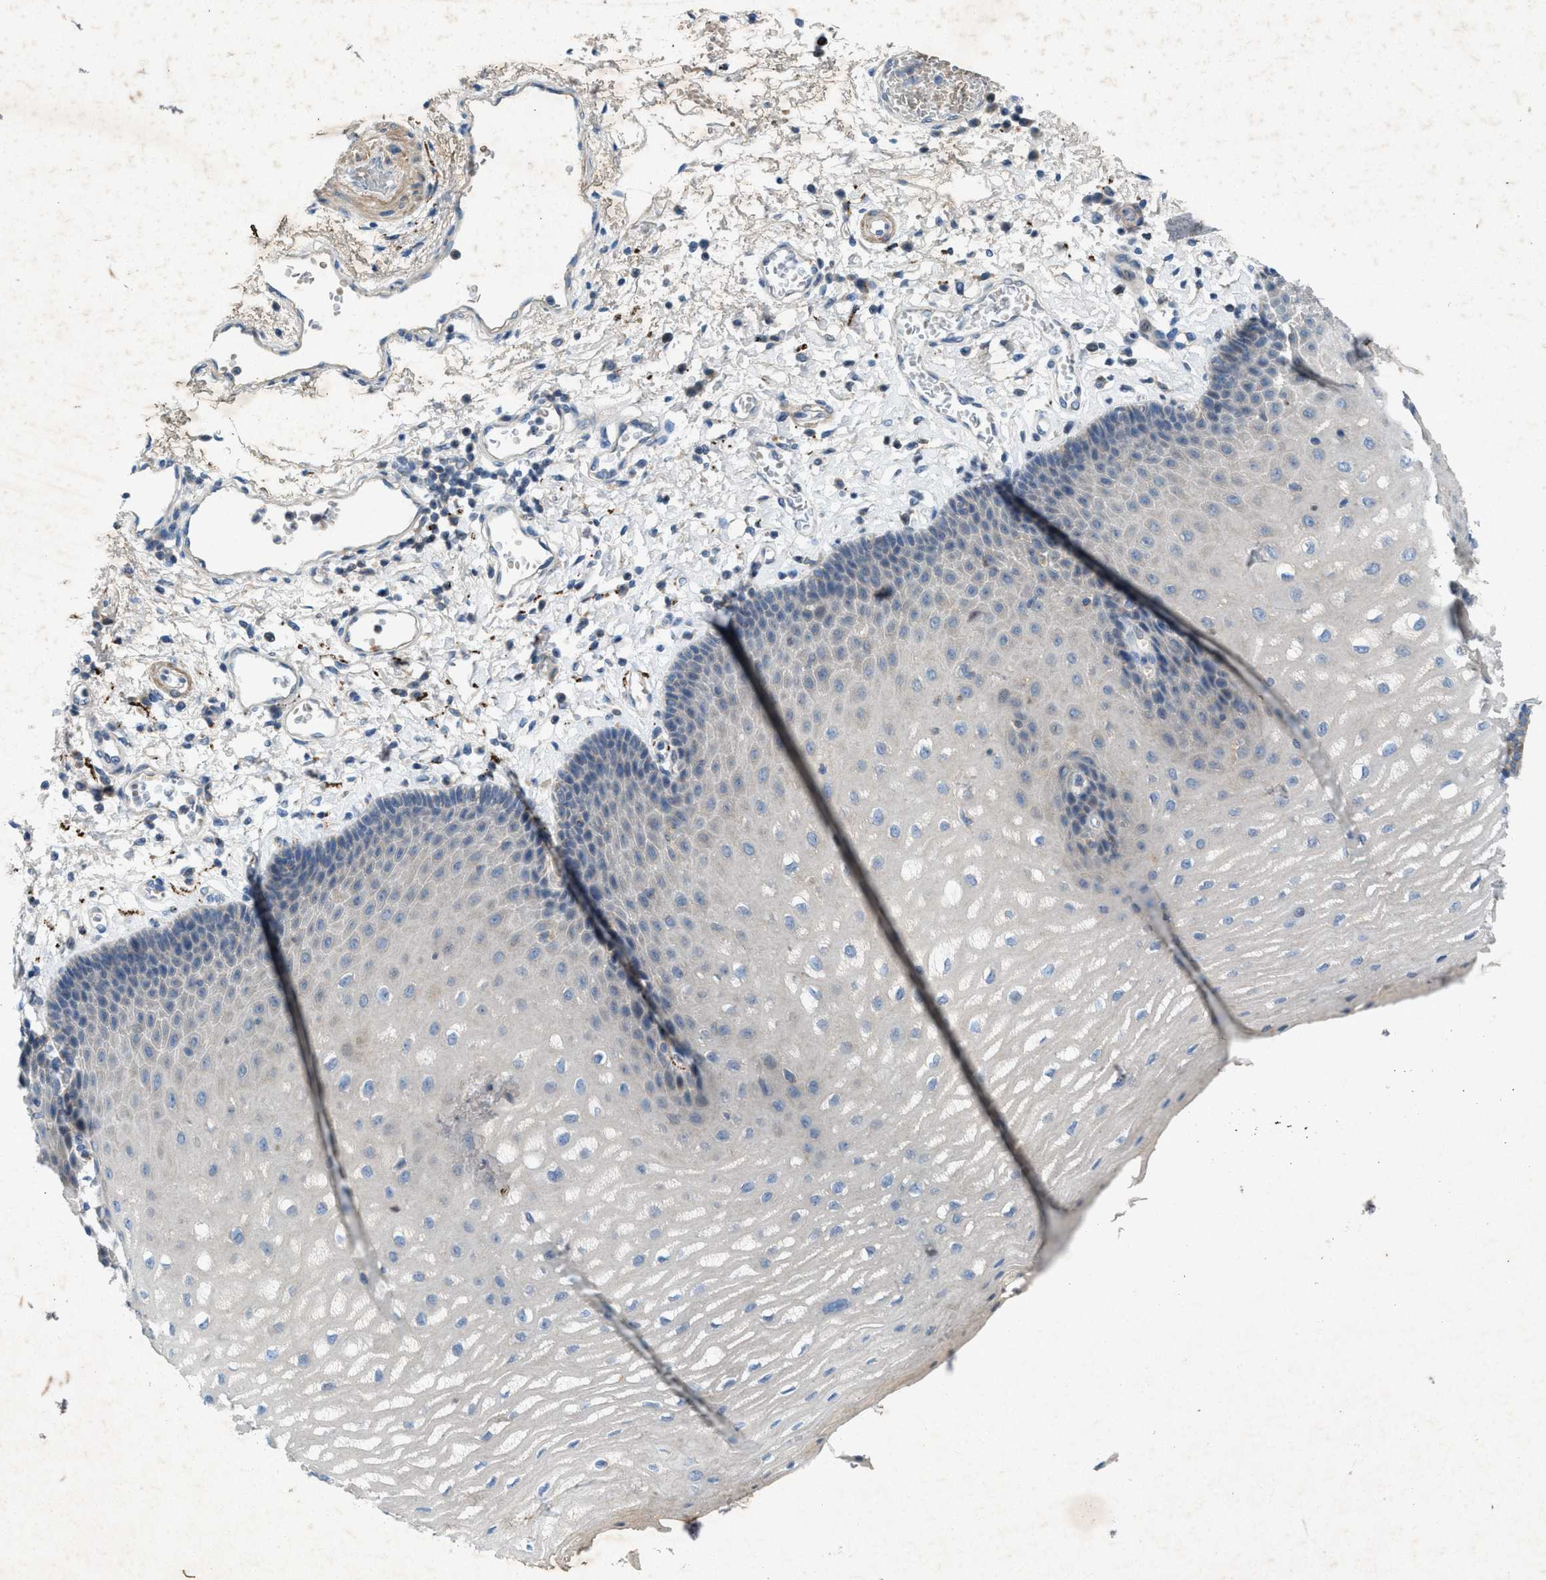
{"staining": {"intensity": "negative", "quantity": "none", "location": "none"}, "tissue": "esophagus", "cell_type": "Squamous epithelial cells", "image_type": "normal", "snomed": [{"axis": "morphology", "description": "Normal tissue, NOS"}, {"axis": "topography", "description": "Esophagus"}], "caption": "Immunohistochemistry histopathology image of normal esophagus: esophagus stained with DAB demonstrates no significant protein staining in squamous epithelial cells. (Brightfield microscopy of DAB immunohistochemistry (IHC) at high magnification).", "gene": "URGCP", "patient": {"sex": "male", "age": 54}}